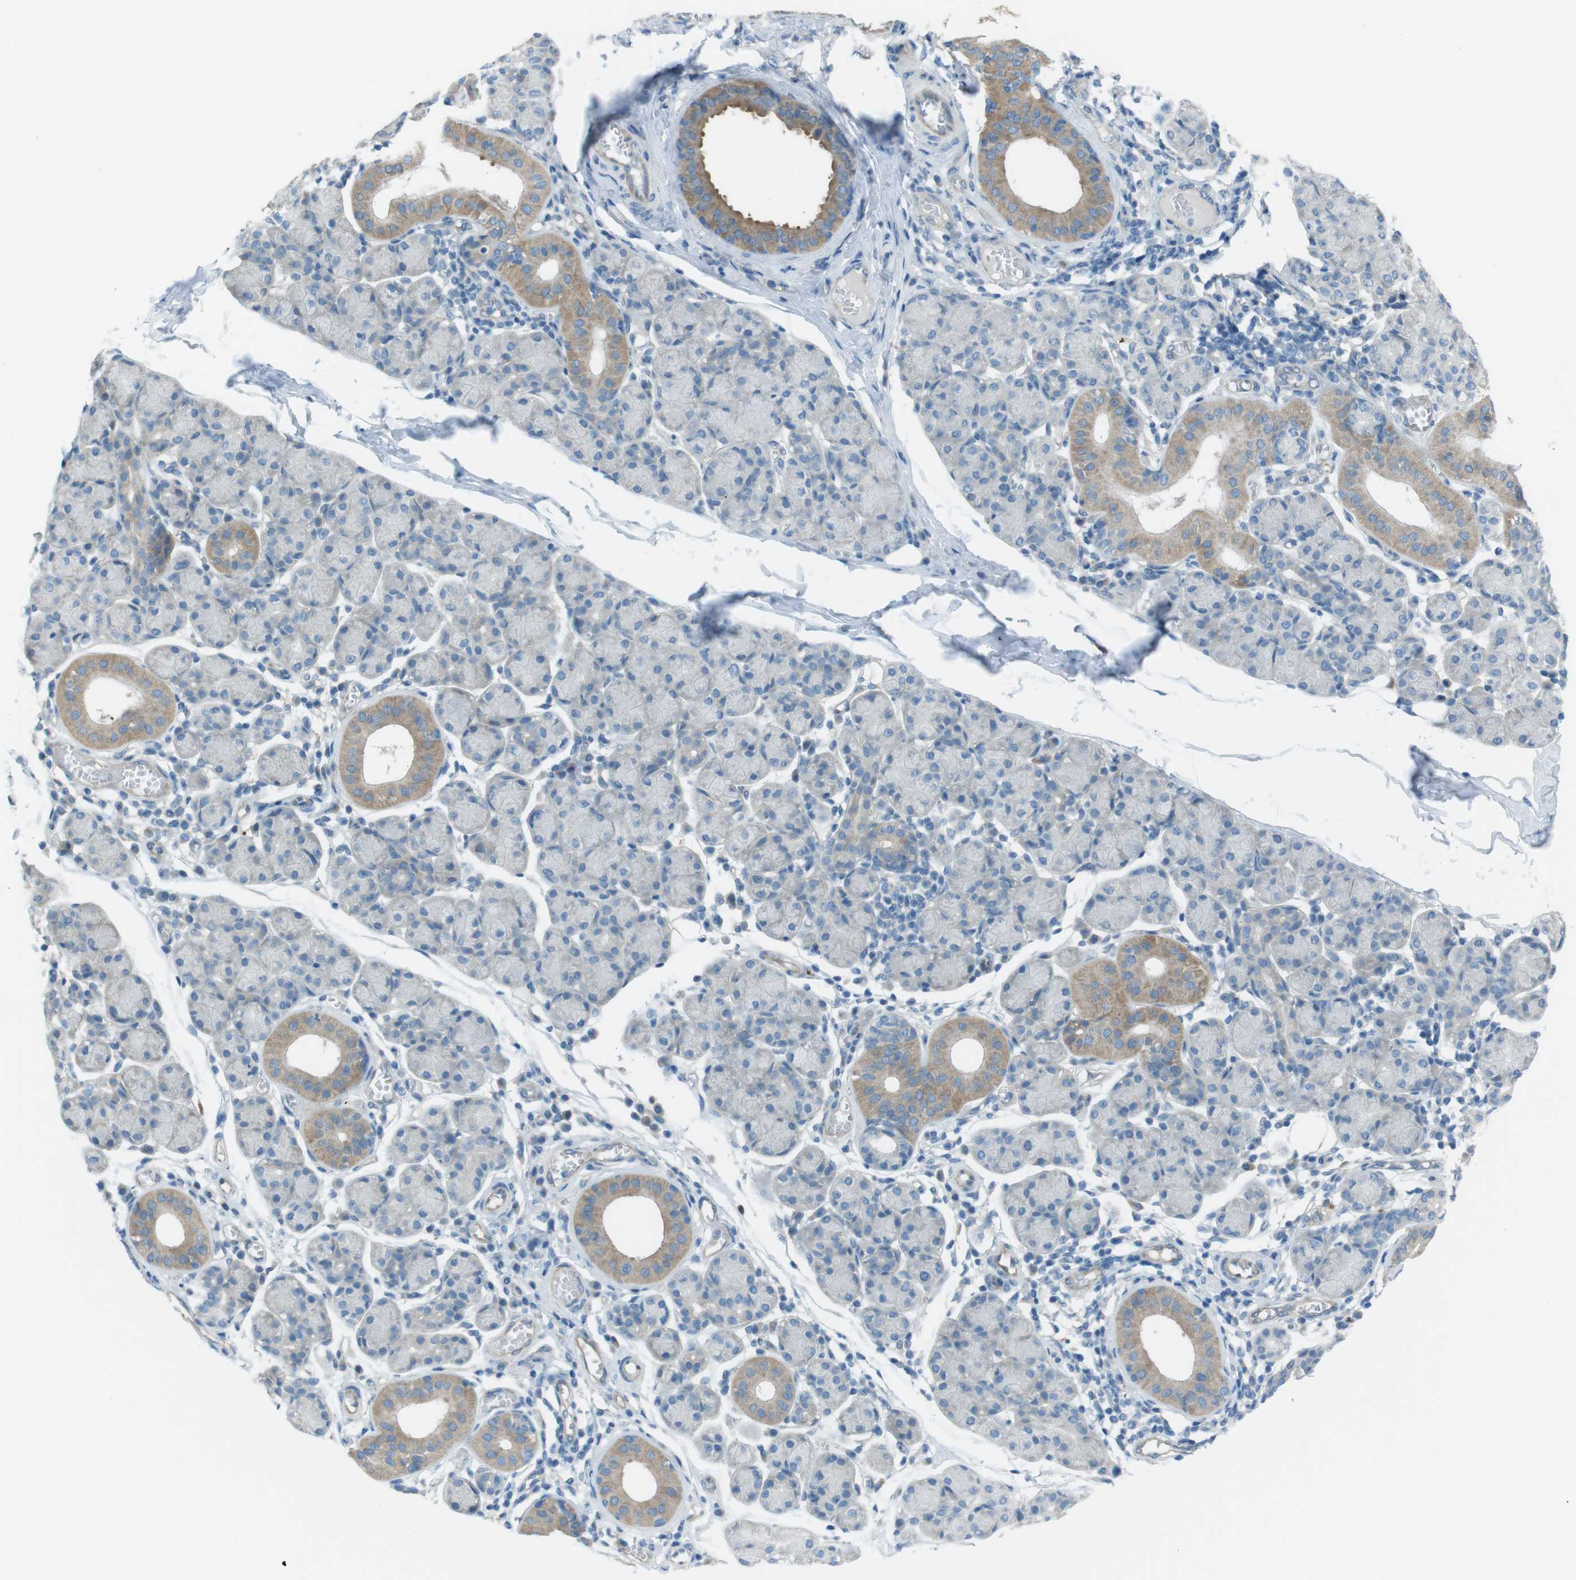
{"staining": {"intensity": "moderate", "quantity": "<25%", "location": "cytoplasmic/membranous"}, "tissue": "salivary gland", "cell_type": "Glandular cells", "image_type": "normal", "snomed": [{"axis": "morphology", "description": "Normal tissue, NOS"}, {"axis": "morphology", "description": "Inflammation, NOS"}, {"axis": "topography", "description": "Lymph node"}, {"axis": "topography", "description": "Salivary gland"}], "caption": "The photomicrograph reveals staining of normal salivary gland, revealing moderate cytoplasmic/membranous protein staining (brown color) within glandular cells.", "gene": "TMEM41B", "patient": {"sex": "male", "age": 3}}